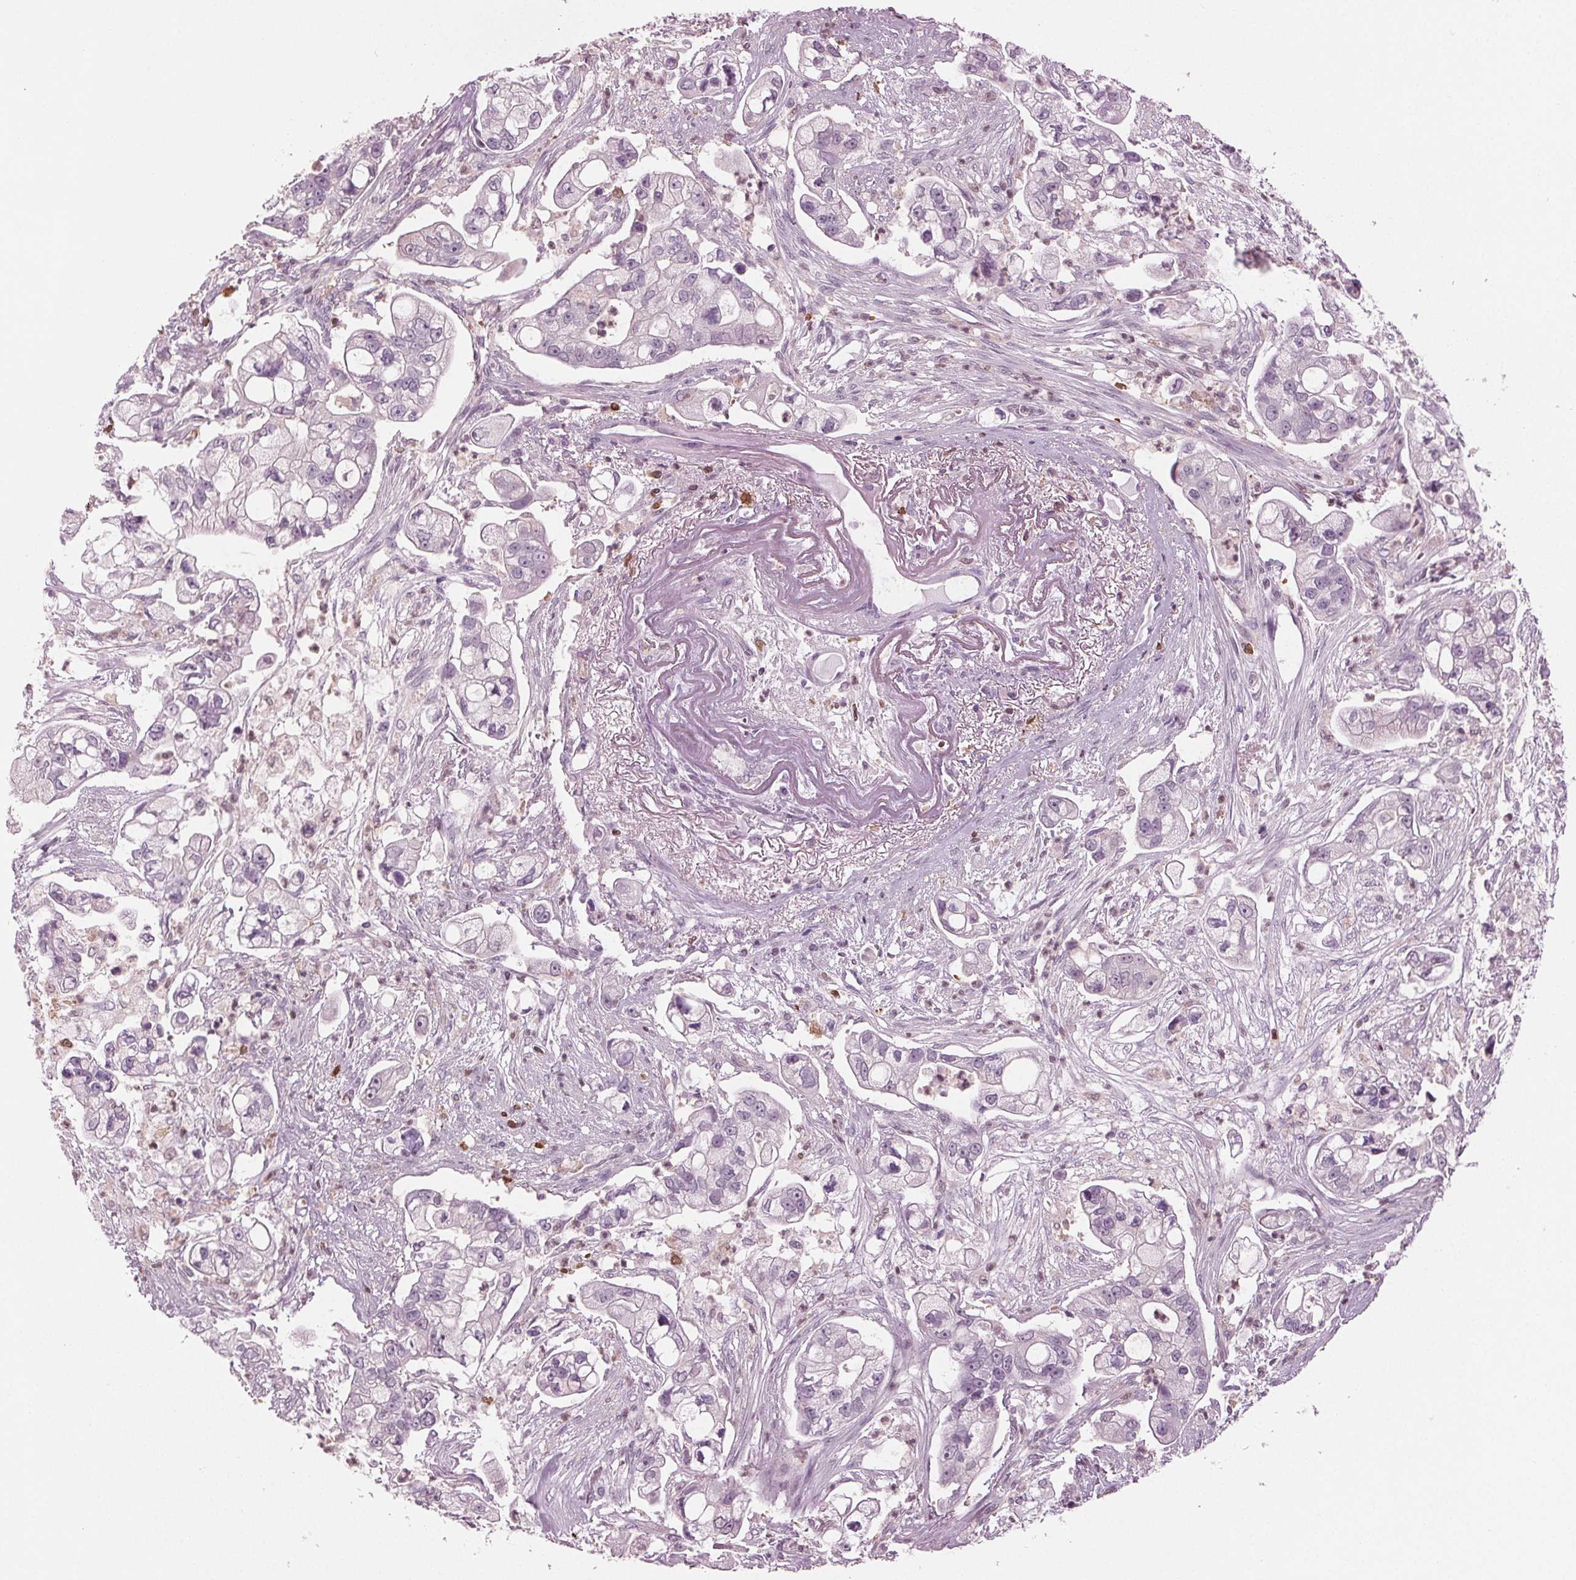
{"staining": {"intensity": "negative", "quantity": "none", "location": "none"}, "tissue": "pancreatic cancer", "cell_type": "Tumor cells", "image_type": "cancer", "snomed": [{"axis": "morphology", "description": "Adenocarcinoma, NOS"}, {"axis": "topography", "description": "Pancreas"}], "caption": "An image of pancreatic cancer stained for a protein displays no brown staining in tumor cells. The staining is performed using DAB (3,3'-diaminobenzidine) brown chromogen with nuclei counter-stained in using hematoxylin.", "gene": "BTLA", "patient": {"sex": "female", "age": 69}}